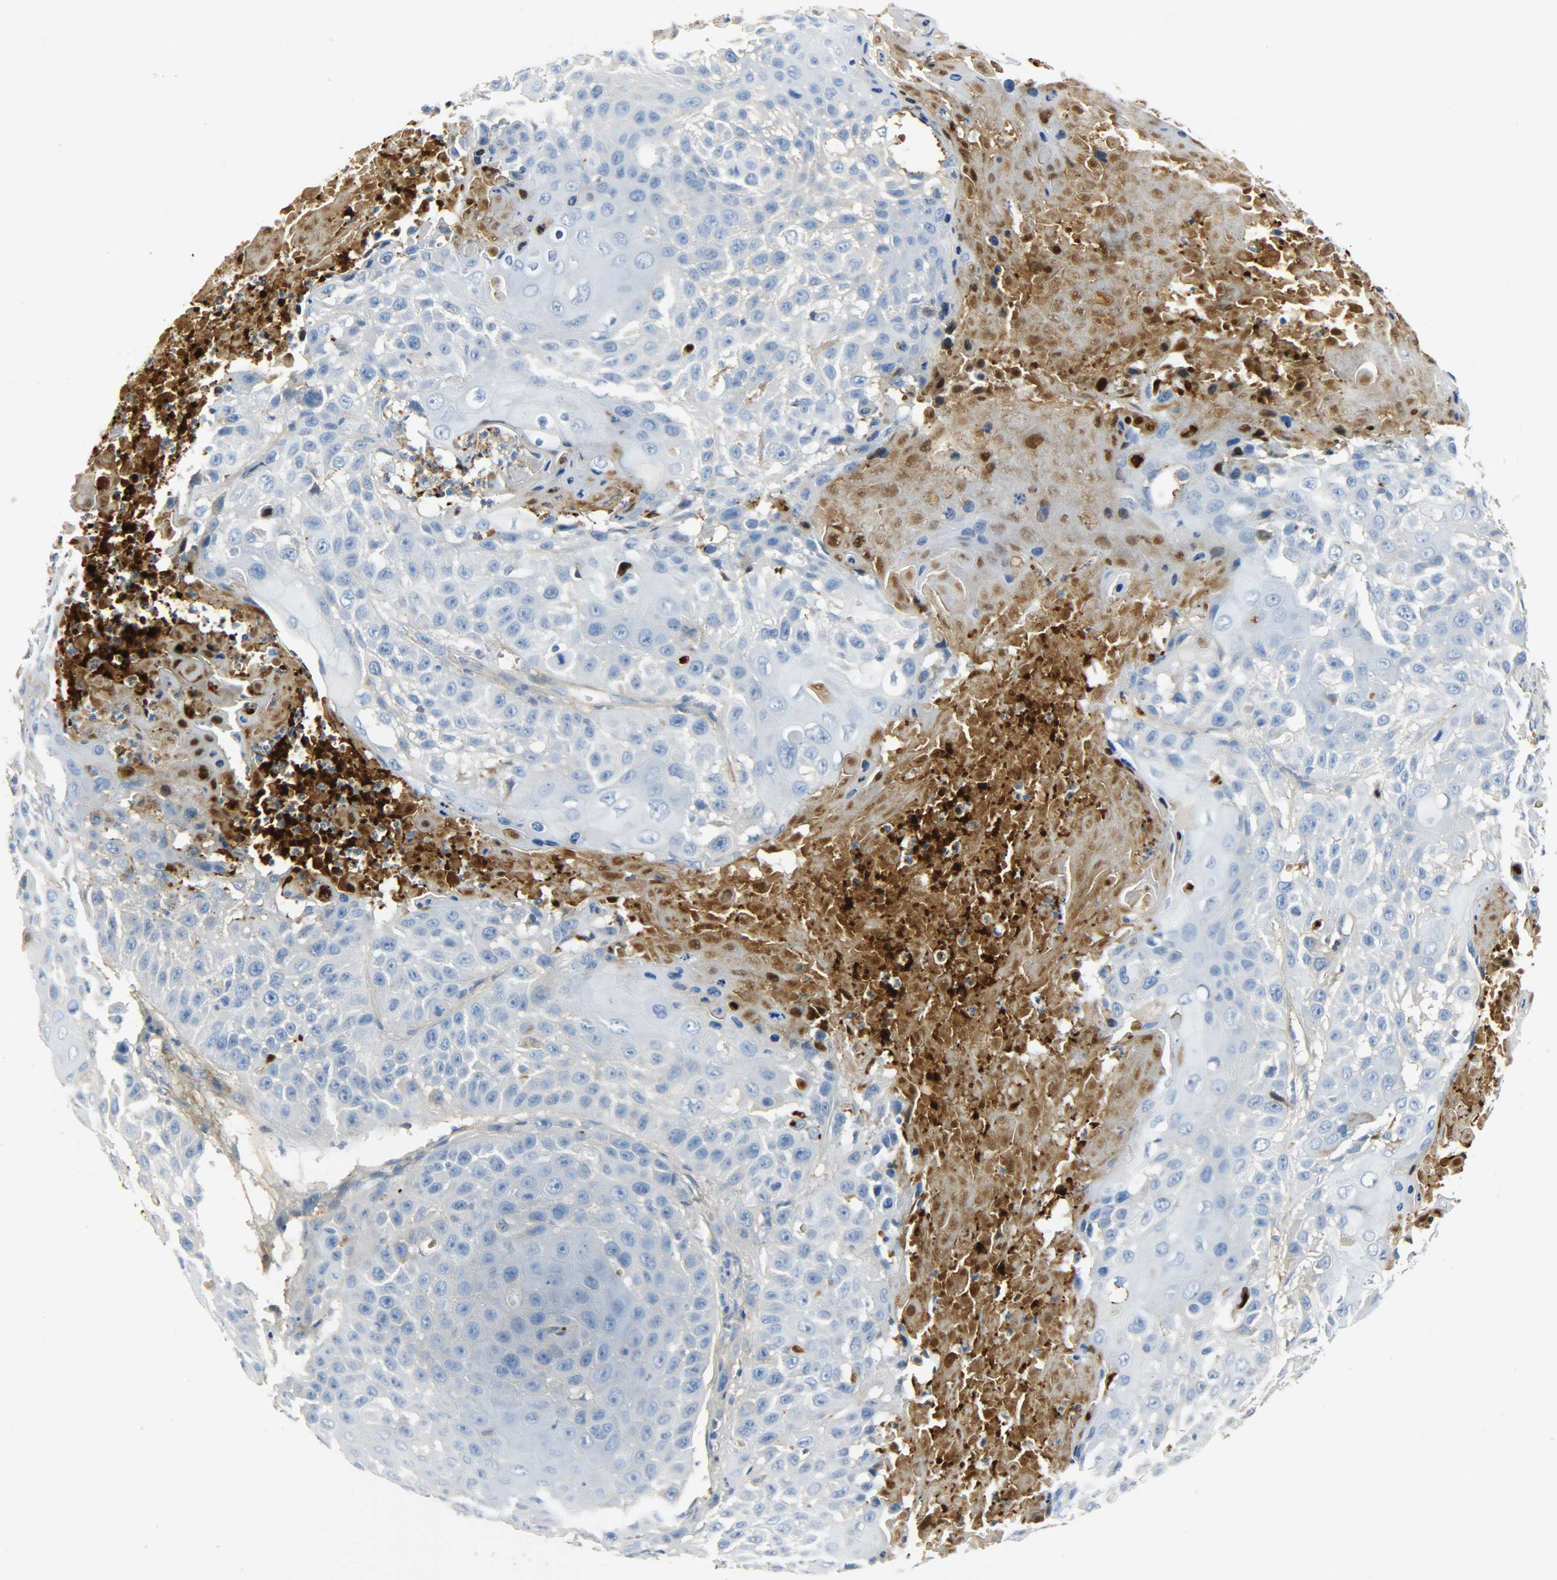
{"staining": {"intensity": "negative", "quantity": "none", "location": "none"}, "tissue": "cervical cancer", "cell_type": "Tumor cells", "image_type": "cancer", "snomed": [{"axis": "morphology", "description": "Squamous cell carcinoma, NOS"}, {"axis": "topography", "description": "Cervix"}], "caption": "The immunohistochemistry micrograph has no significant staining in tumor cells of cervical squamous cell carcinoma tissue.", "gene": "CRP", "patient": {"sex": "female", "age": 39}}